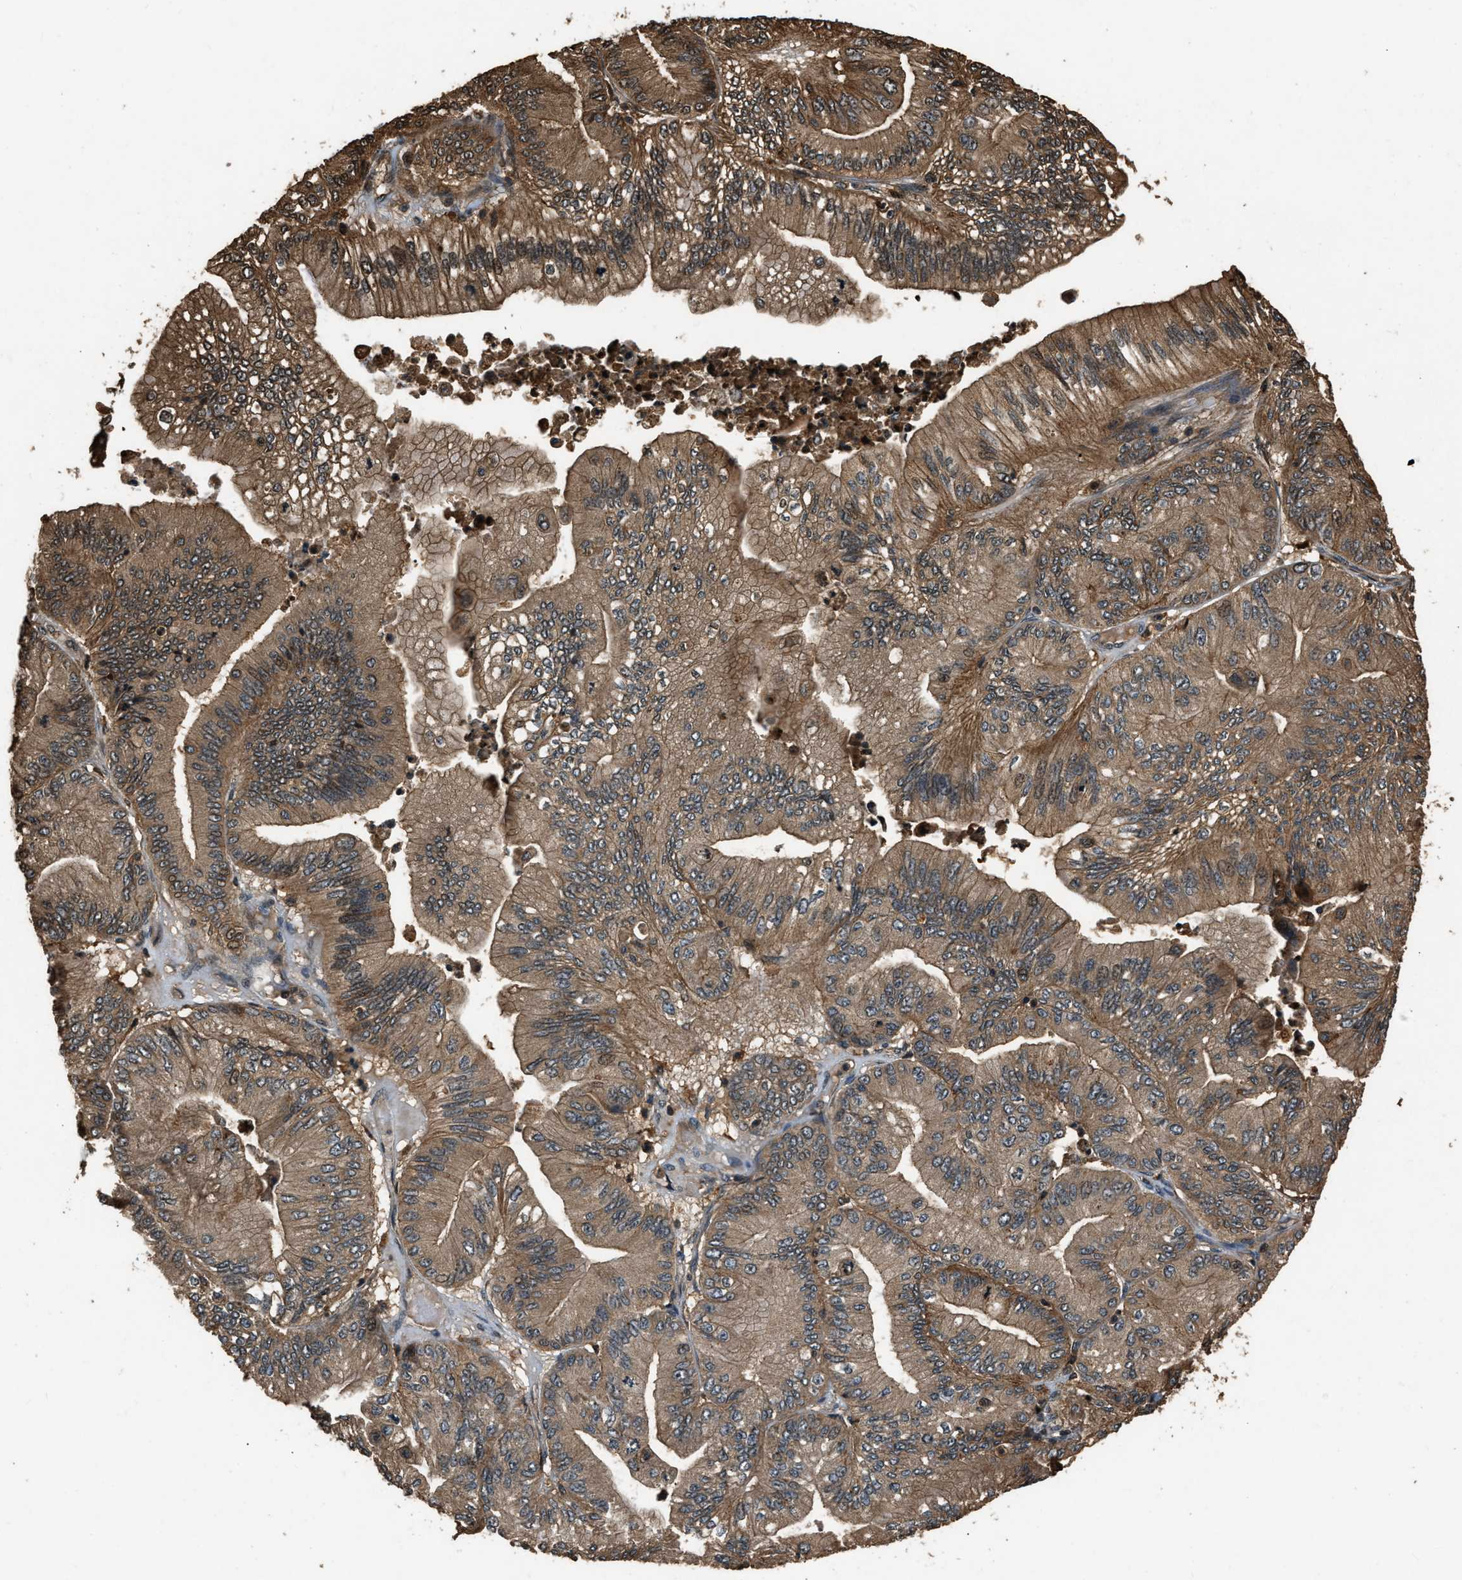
{"staining": {"intensity": "moderate", "quantity": ">75%", "location": "cytoplasmic/membranous,nuclear"}, "tissue": "ovarian cancer", "cell_type": "Tumor cells", "image_type": "cancer", "snomed": [{"axis": "morphology", "description": "Cystadenocarcinoma, mucinous, NOS"}, {"axis": "topography", "description": "Ovary"}], "caption": "This is a photomicrograph of immunohistochemistry staining of ovarian cancer, which shows moderate expression in the cytoplasmic/membranous and nuclear of tumor cells.", "gene": "RAP2A", "patient": {"sex": "female", "age": 61}}